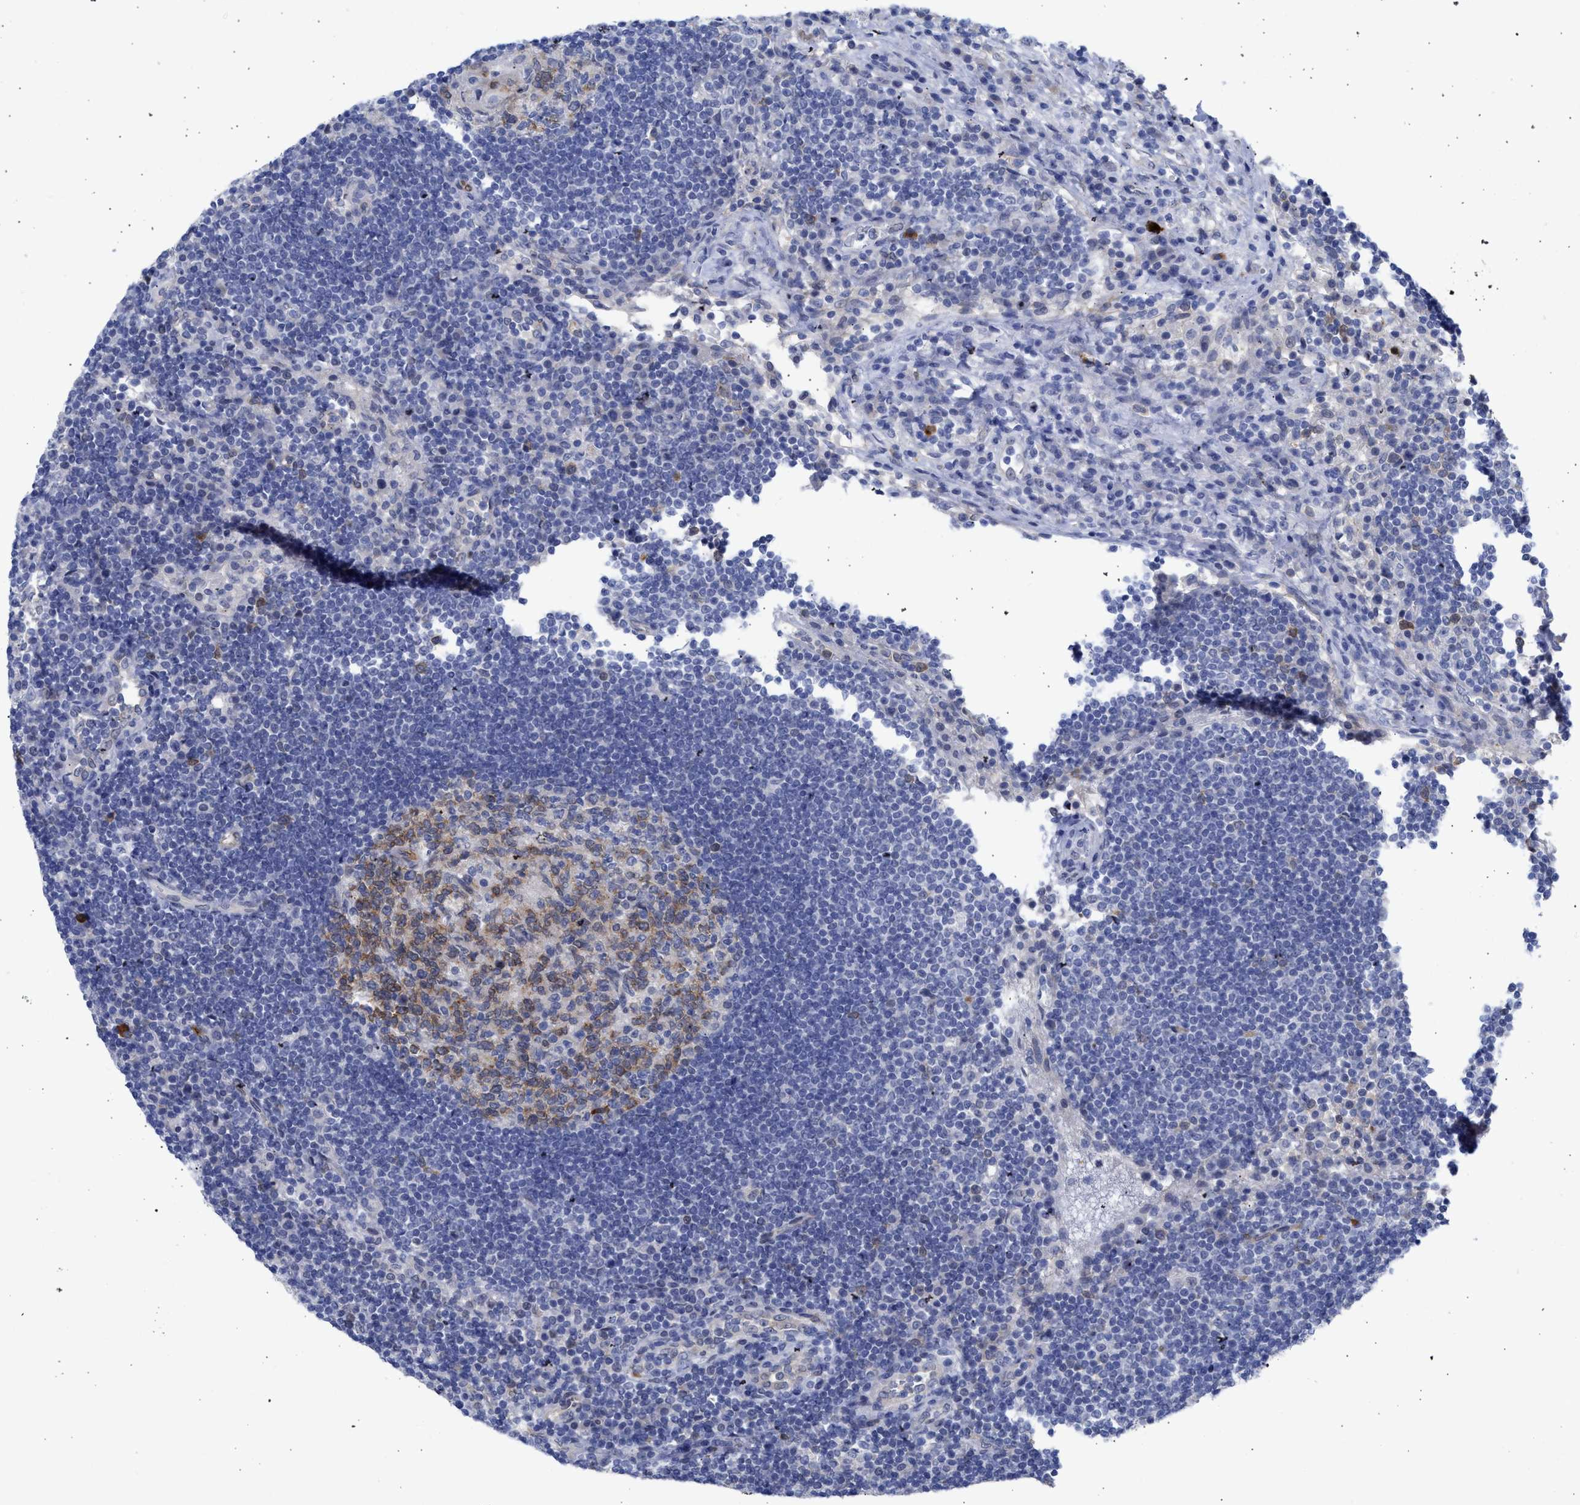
{"staining": {"intensity": "moderate", "quantity": ">75%", "location": "cytoplasmic/membranous"}, "tissue": "lymph node", "cell_type": "Germinal center cells", "image_type": "normal", "snomed": [{"axis": "morphology", "description": "Normal tissue, NOS"}, {"axis": "topography", "description": "Lymph node"}], "caption": "Germinal center cells display moderate cytoplasmic/membranous staining in about >75% of cells in benign lymph node. The staining was performed using DAB to visualize the protein expression in brown, while the nuclei were stained in blue with hematoxylin (Magnification: 20x).", "gene": "THRA", "patient": {"sex": "female", "age": 53}}